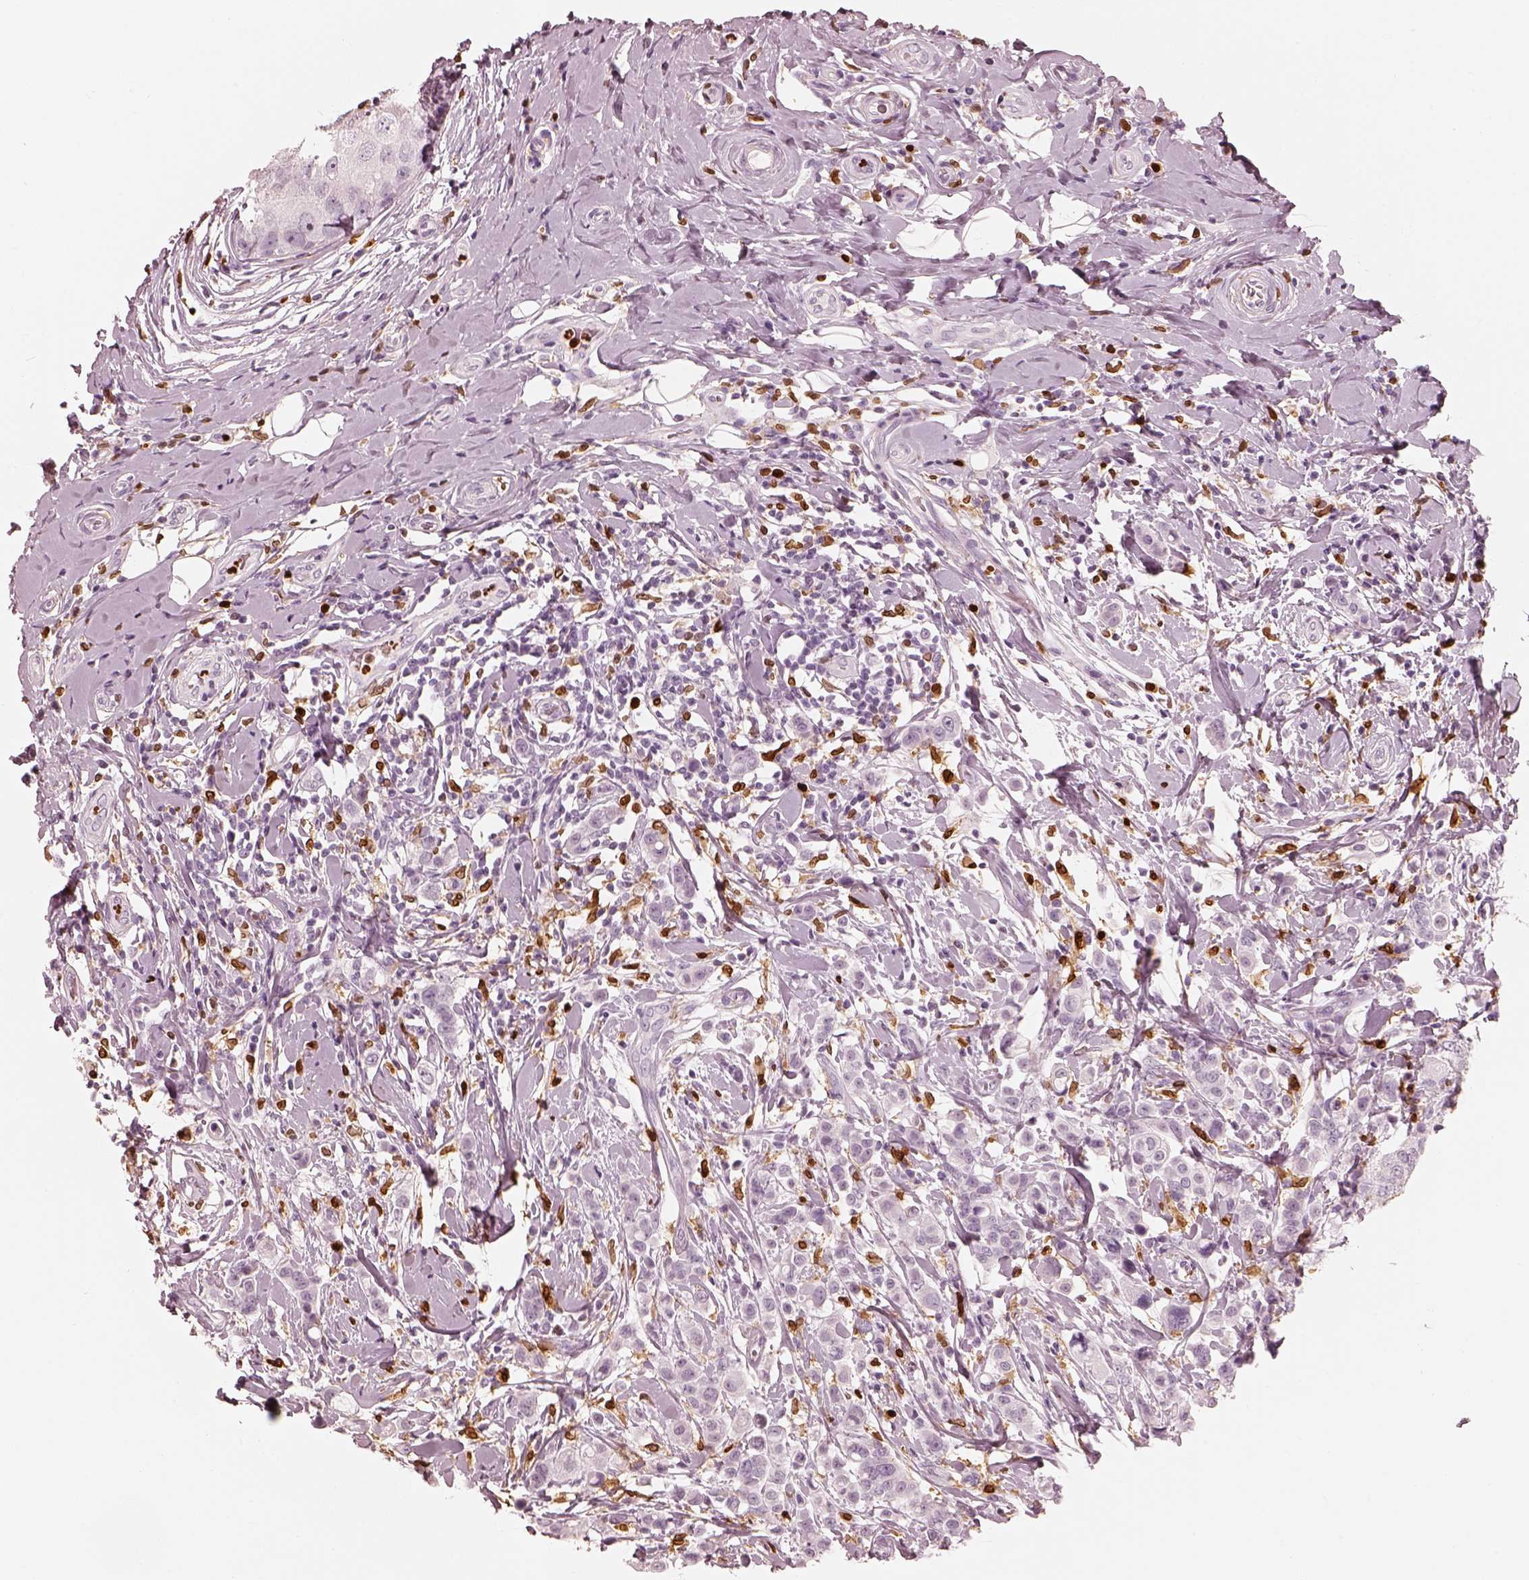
{"staining": {"intensity": "negative", "quantity": "none", "location": "none"}, "tissue": "breast cancer", "cell_type": "Tumor cells", "image_type": "cancer", "snomed": [{"axis": "morphology", "description": "Duct carcinoma"}, {"axis": "topography", "description": "Breast"}], "caption": "Photomicrograph shows no significant protein expression in tumor cells of breast cancer (invasive ductal carcinoma).", "gene": "ALOX5", "patient": {"sex": "female", "age": 27}}